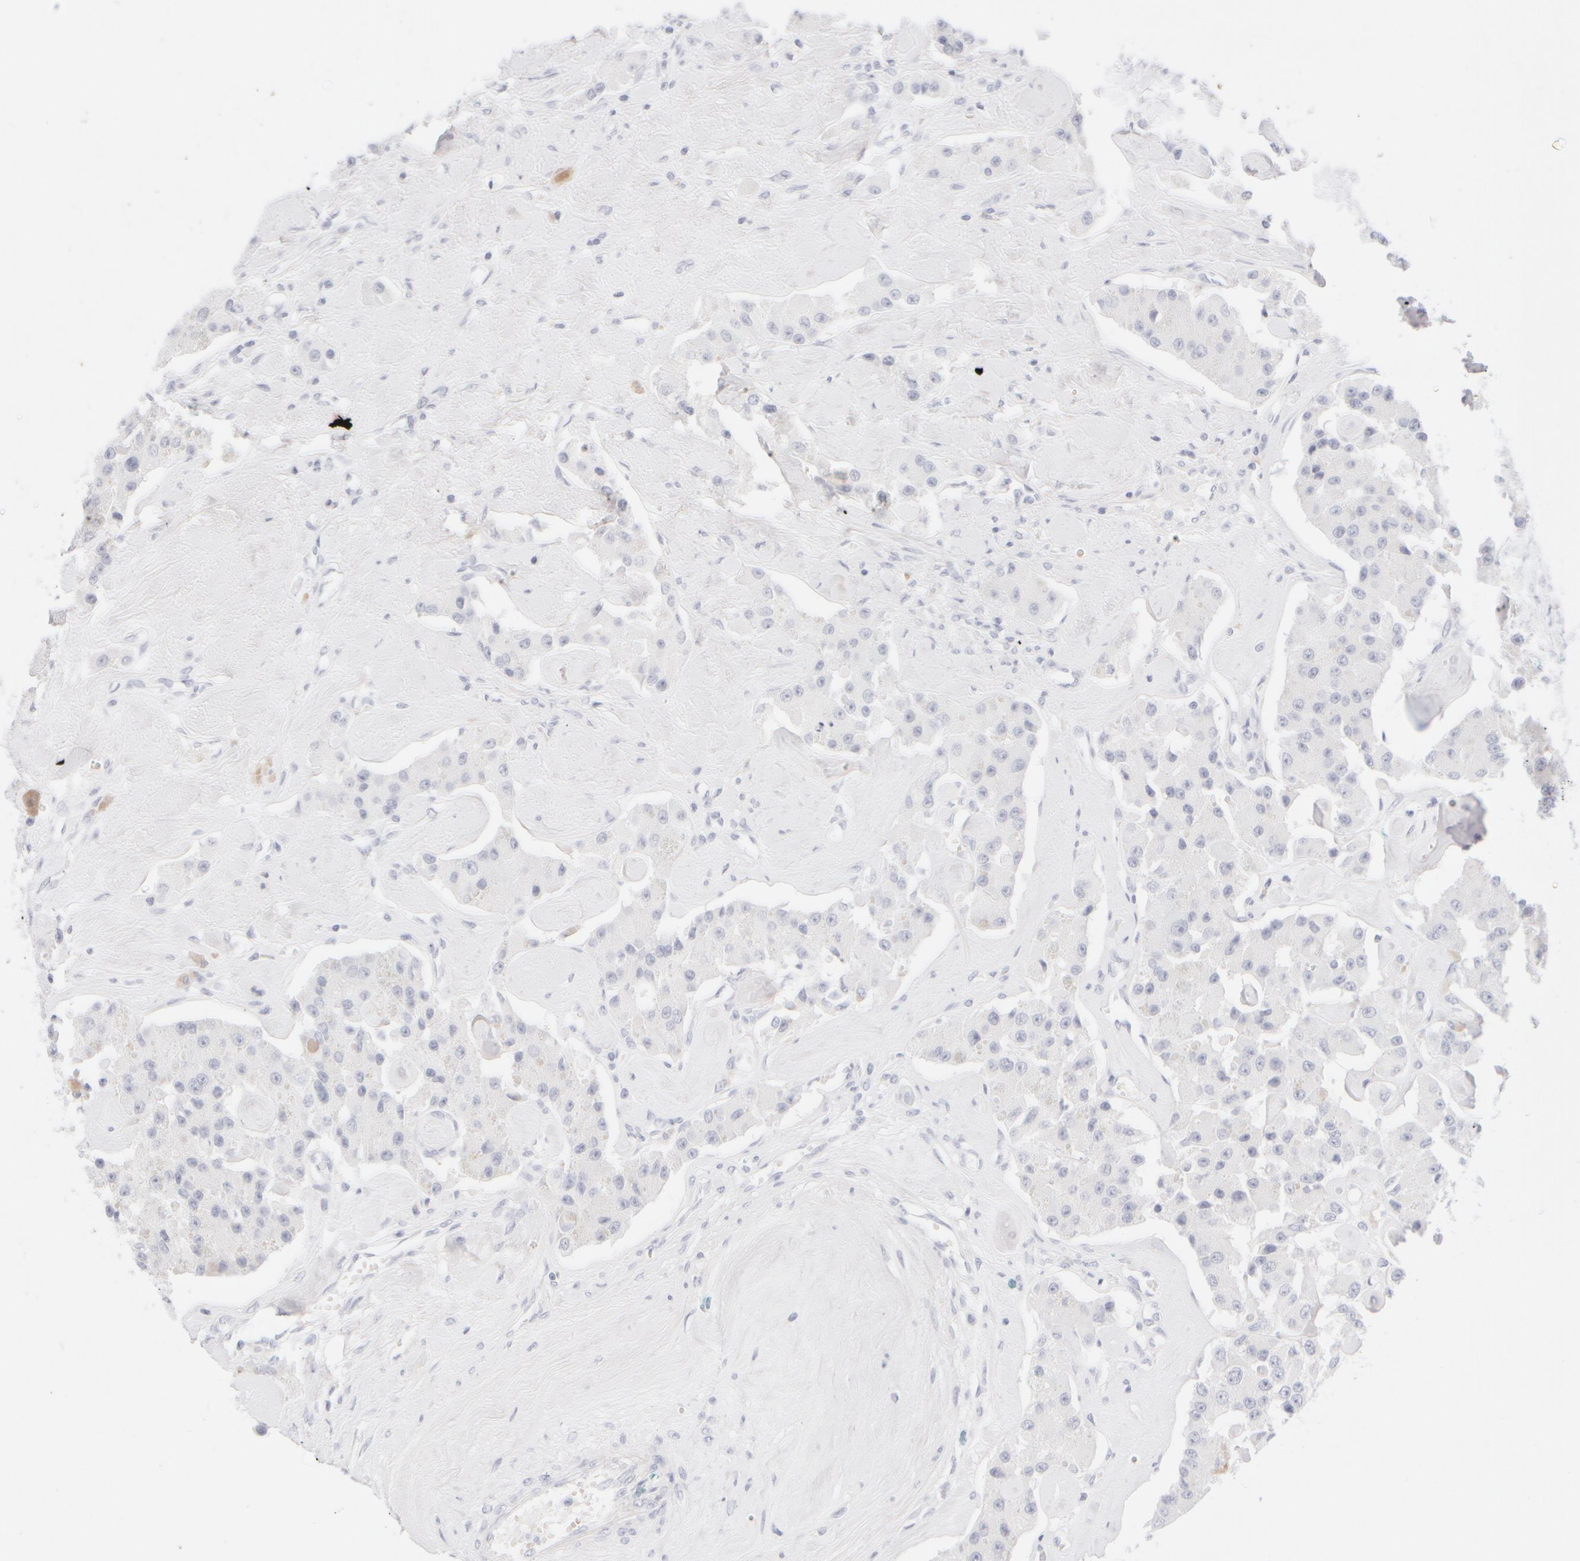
{"staining": {"intensity": "negative", "quantity": "none", "location": "none"}, "tissue": "carcinoid", "cell_type": "Tumor cells", "image_type": "cancer", "snomed": [{"axis": "morphology", "description": "Carcinoid, malignant, NOS"}, {"axis": "topography", "description": "Pancreas"}], "caption": "Carcinoid (malignant) was stained to show a protein in brown. There is no significant expression in tumor cells.", "gene": "KRT15", "patient": {"sex": "male", "age": 41}}